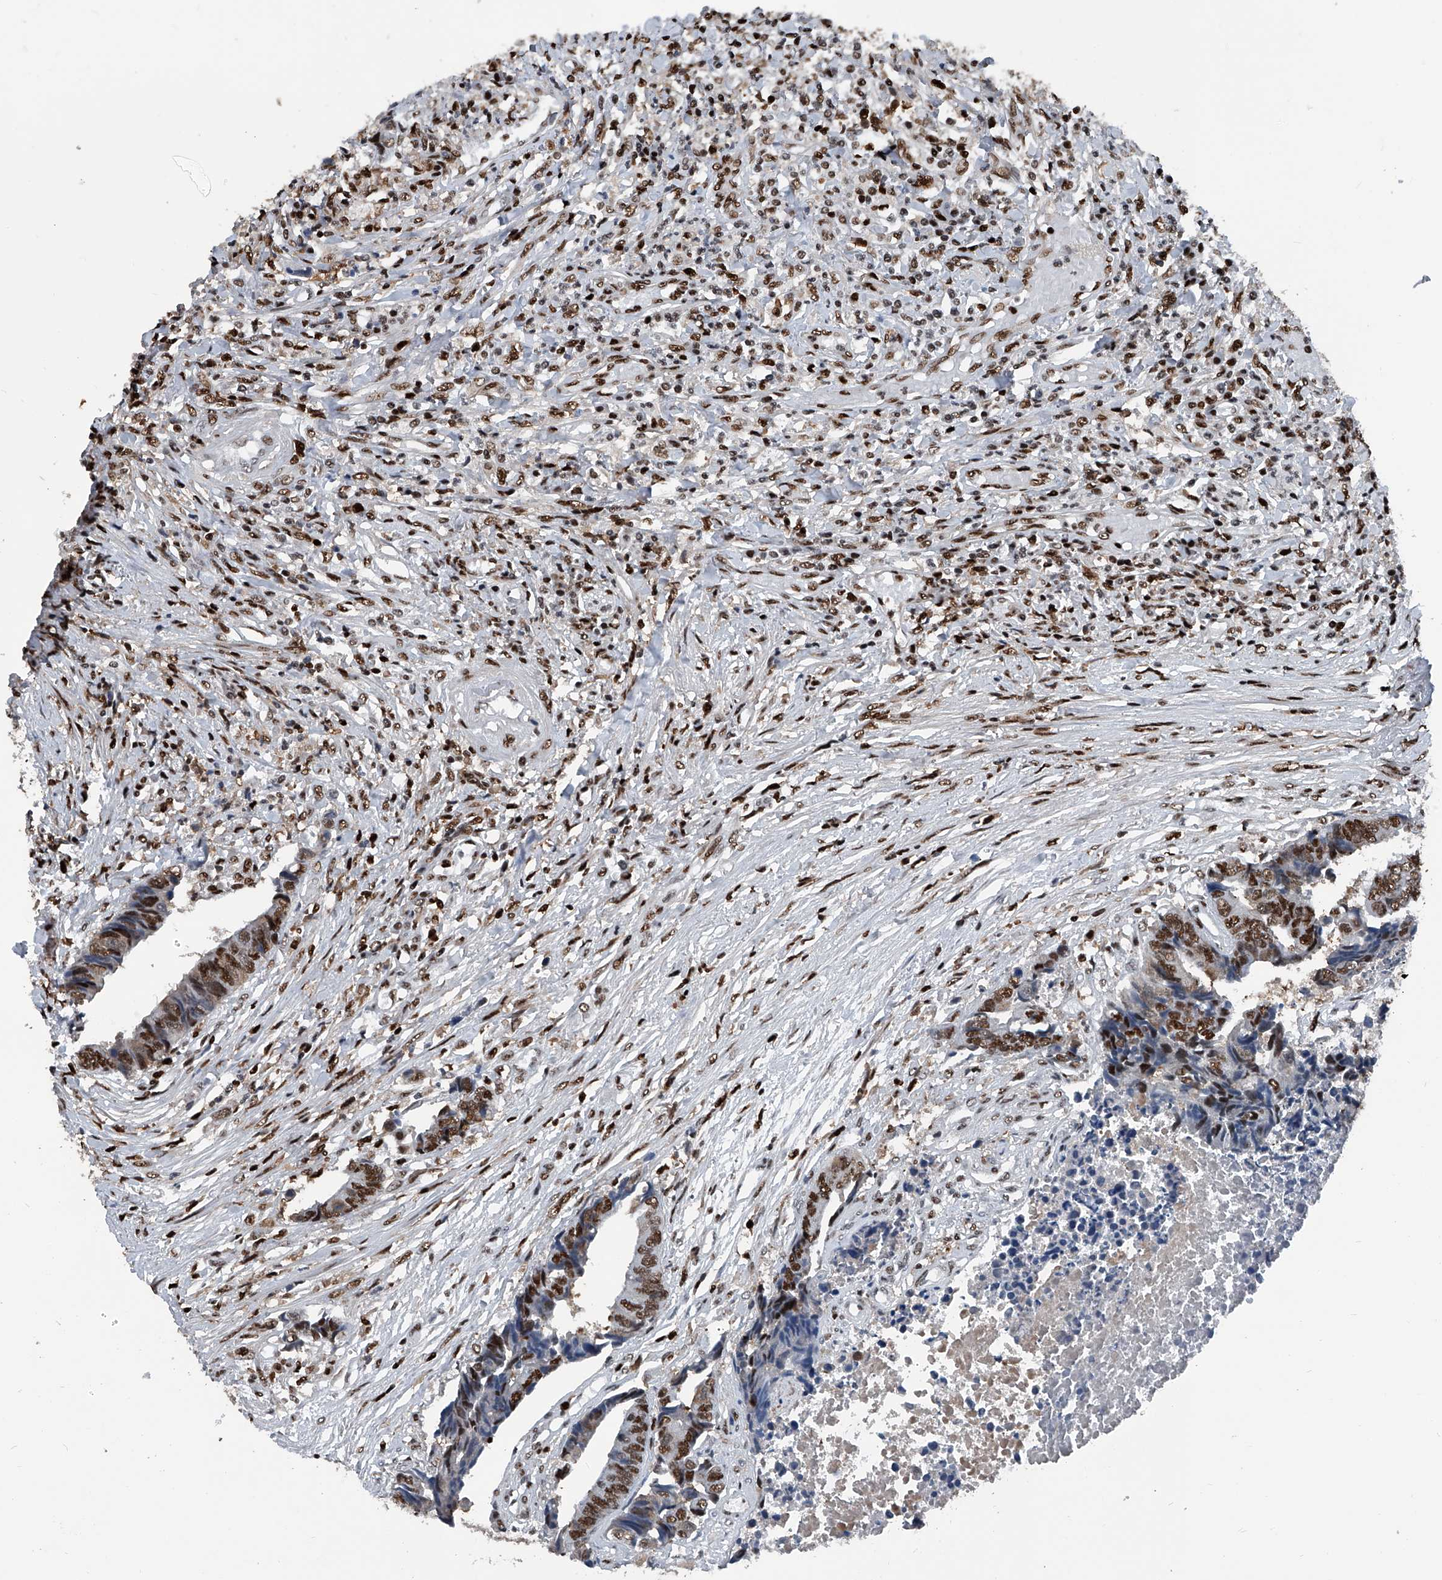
{"staining": {"intensity": "moderate", "quantity": ">75%", "location": "nuclear"}, "tissue": "colorectal cancer", "cell_type": "Tumor cells", "image_type": "cancer", "snomed": [{"axis": "morphology", "description": "Adenocarcinoma, NOS"}, {"axis": "topography", "description": "Rectum"}], "caption": "Protein staining by immunohistochemistry exhibits moderate nuclear positivity in about >75% of tumor cells in colorectal cancer (adenocarcinoma). The protein of interest is stained brown, and the nuclei are stained in blue (DAB IHC with brightfield microscopy, high magnification).", "gene": "FKBP5", "patient": {"sex": "male", "age": 84}}